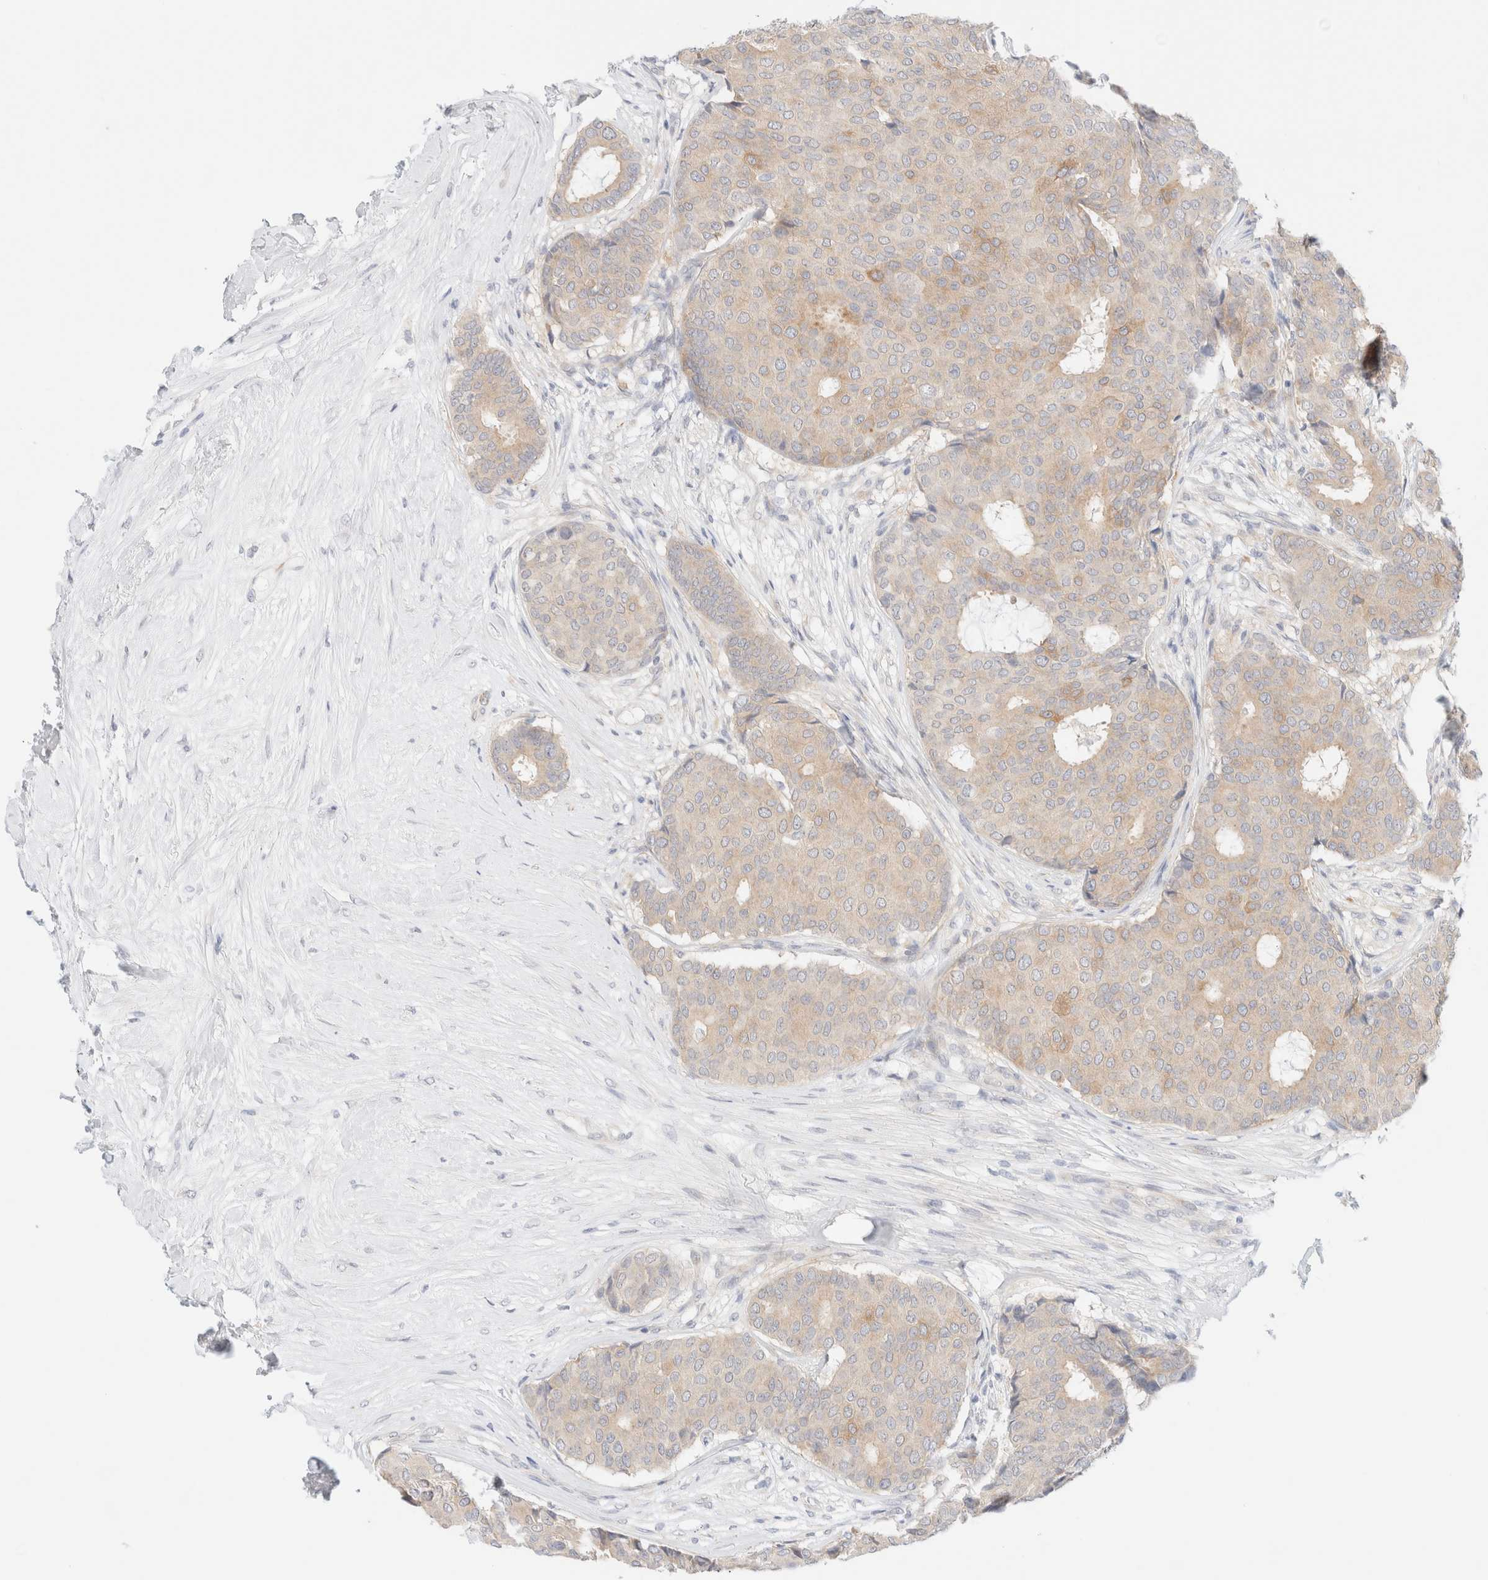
{"staining": {"intensity": "weak", "quantity": "25%-75%", "location": "cytoplasmic/membranous"}, "tissue": "breast cancer", "cell_type": "Tumor cells", "image_type": "cancer", "snomed": [{"axis": "morphology", "description": "Duct carcinoma"}, {"axis": "topography", "description": "Breast"}], "caption": "Approximately 25%-75% of tumor cells in human invasive ductal carcinoma (breast) show weak cytoplasmic/membranous protein staining as visualized by brown immunohistochemical staining.", "gene": "UNC13B", "patient": {"sex": "female", "age": 75}}